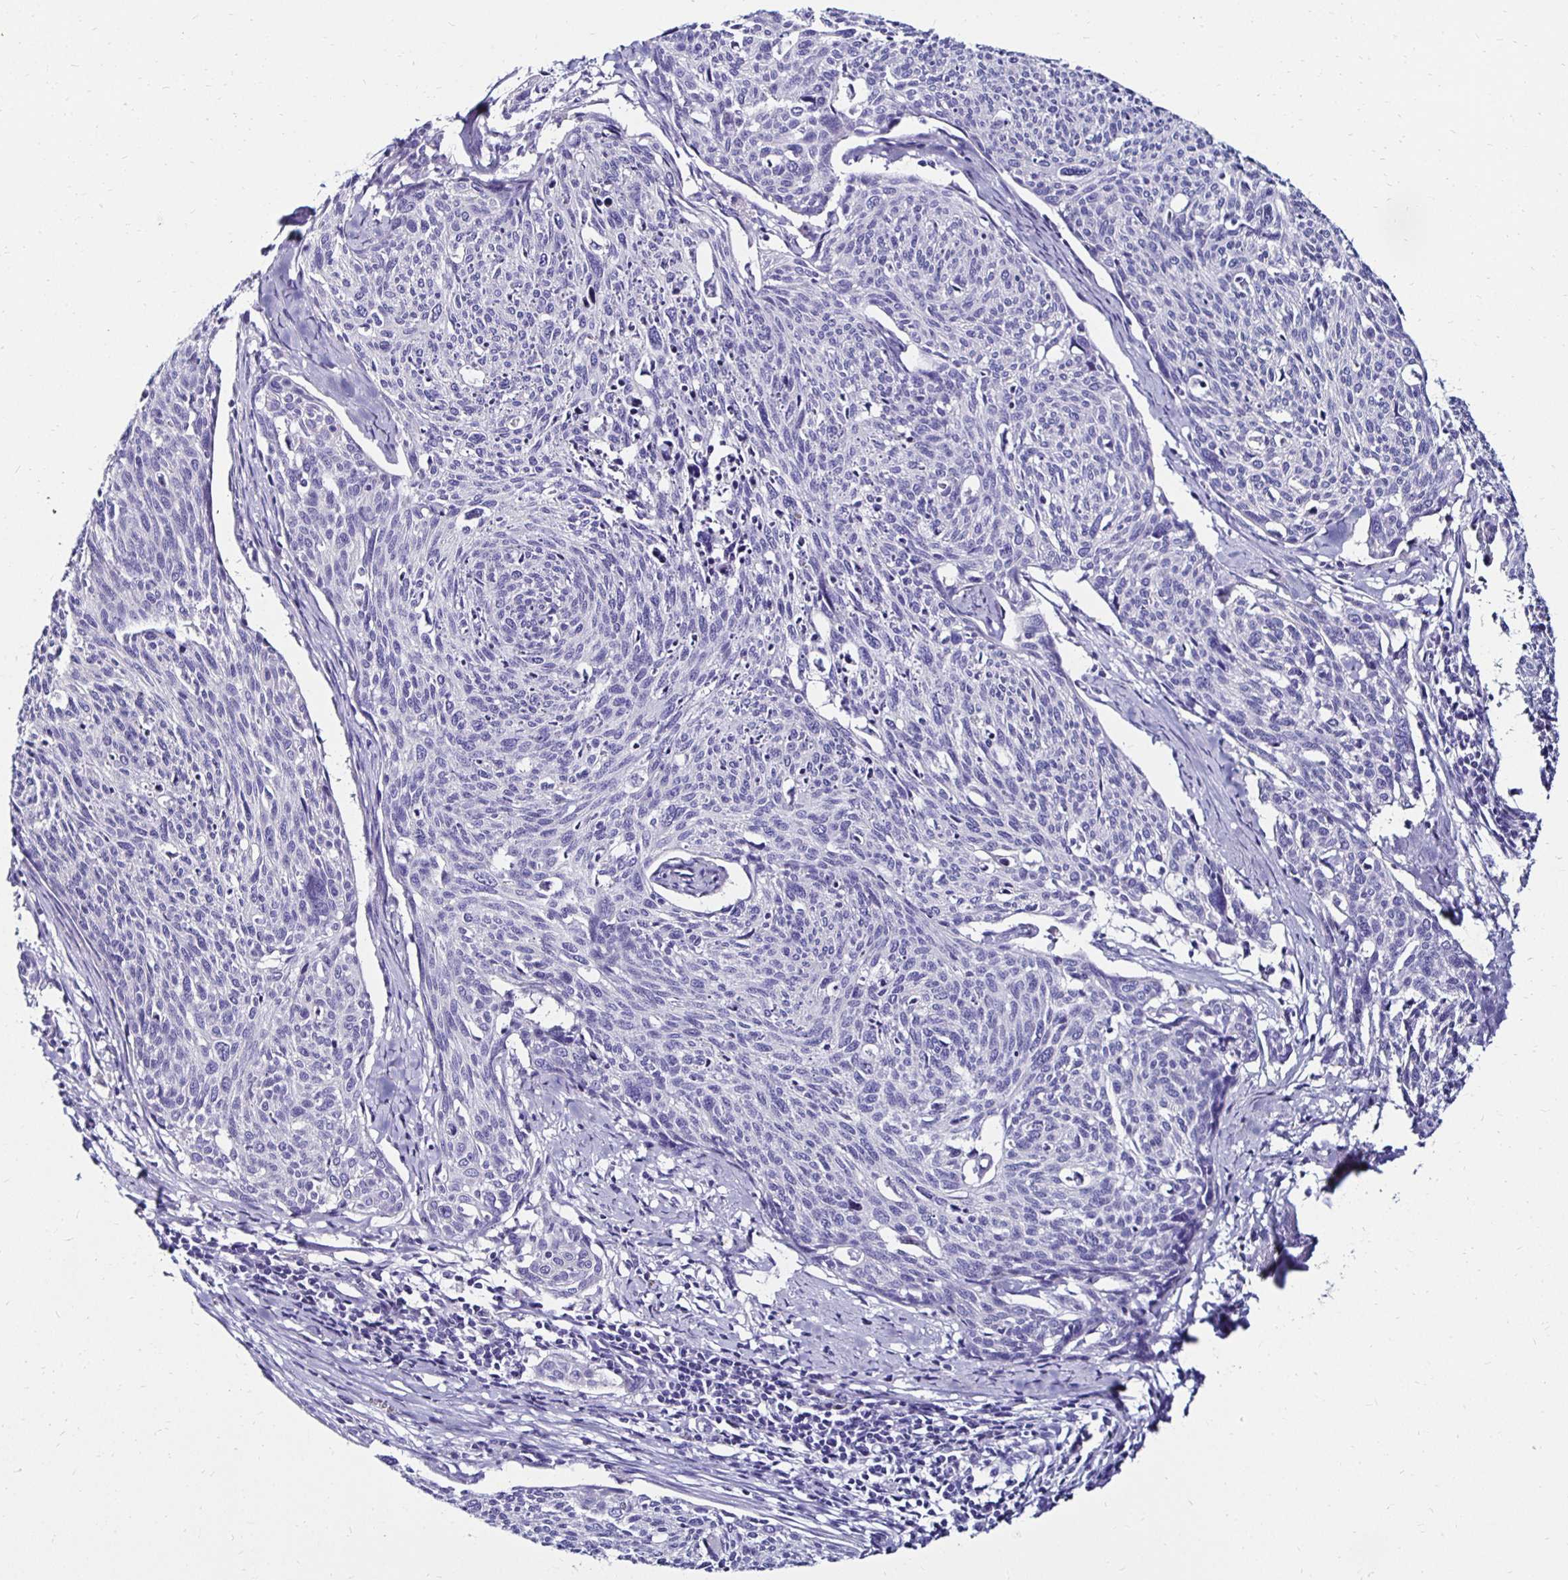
{"staining": {"intensity": "negative", "quantity": "none", "location": "none"}, "tissue": "cervical cancer", "cell_type": "Tumor cells", "image_type": "cancer", "snomed": [{"axis": "morphology", "description": "Squamous cell carcinoma, NOS"}, {"axis": "topography", "description": "Cervix"}], "caption": "A high-resolution image shows immunohistochemistry (IHC) staining of cervical squamous cell carcinoma, which exhibits no significant positivity in tumor cells.", "gene": "KCNT1", "patient": {"sex": "female", "age": 49}}